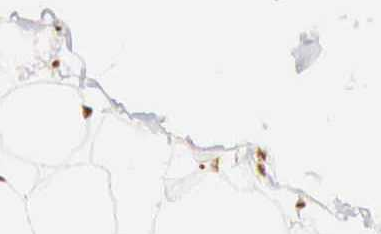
{"staining": {"intensity": "moderate", "quantity": ">75%", "location": "nuclear"}, "tissue": "adipose tissue", "cell_type": "Adipocytes", "image_type": "normal", "snomed": [{"axis": "morphology", "description": "Normal tissue, NOS"}, {"axis": "topography", "description": "Breast"}], "caption": "Protein staining shows moderate nuclear staining in approximately >75% of adipocytes in unremarkable adipose tissue. The staining was performed using DAB (3,3'-diaminobenzidine) to visualize the protein expression in brown, while the nuclei were stained in blue with hematoxylin (Magnification: 20x).", "gene": "DKC1", "patient": {"sex": "female", "age": 45}}